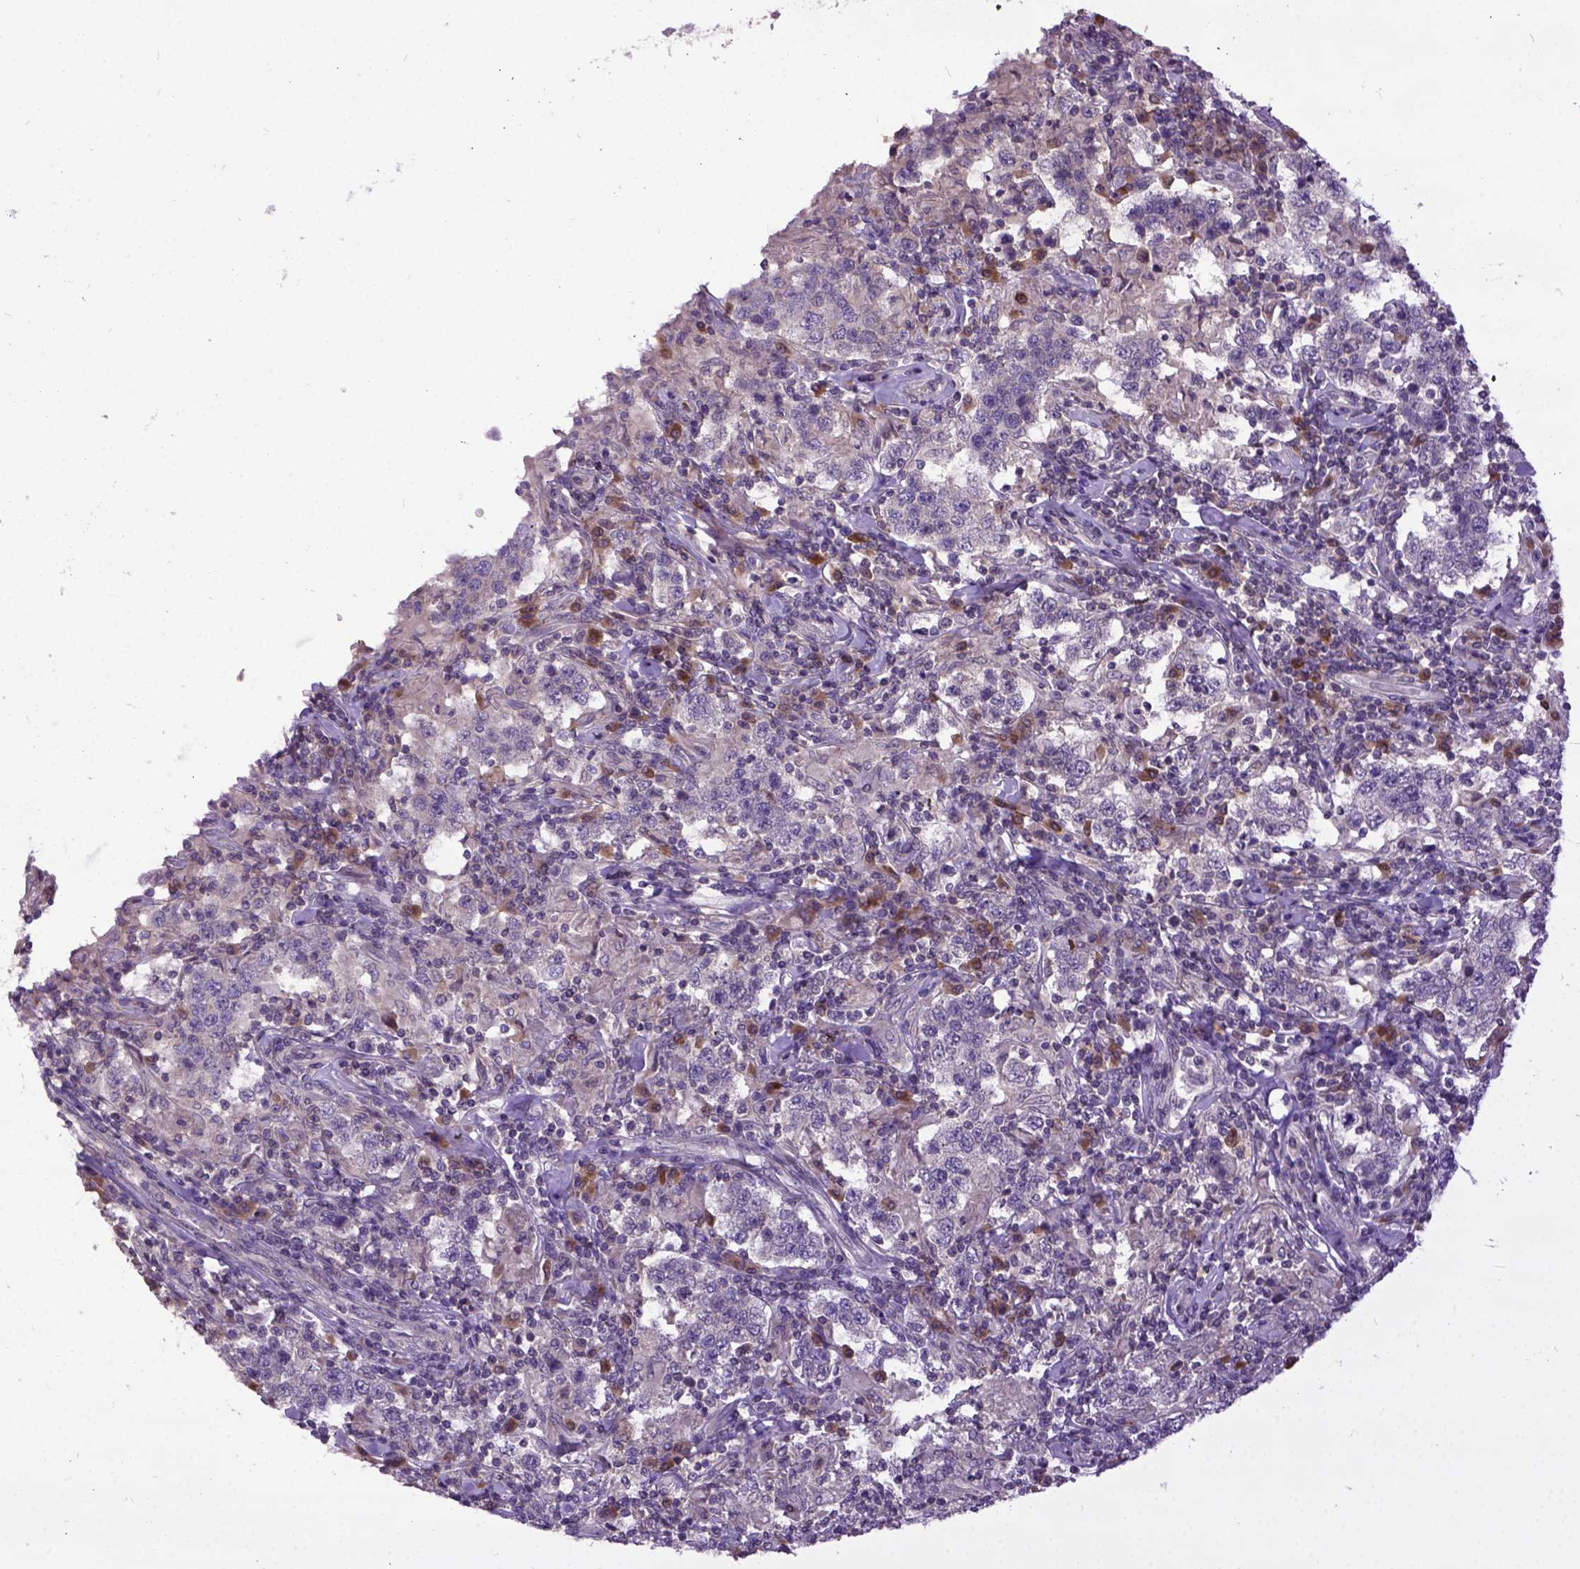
{"staining": {"intensity": "negative", "quantity": "none", "location": "none"}, "tissue": "testis cancer", "cell_type": "Tumor cells", "image_type": "cancer", "snomed": [{"axis": "morphology", "description": "Seminoma, NOS"}, {"axis": "morphology", "description": "Carcinoma, Embryonal, NOS"}, {"axis": "topography", "description": "Testis"}], "caption": "Immunohistochemistry of human testis cancer demonstrates no staining in tumor cells.", "gene": "CPNE1", "patient": {"sex": "male", "age": 41}}